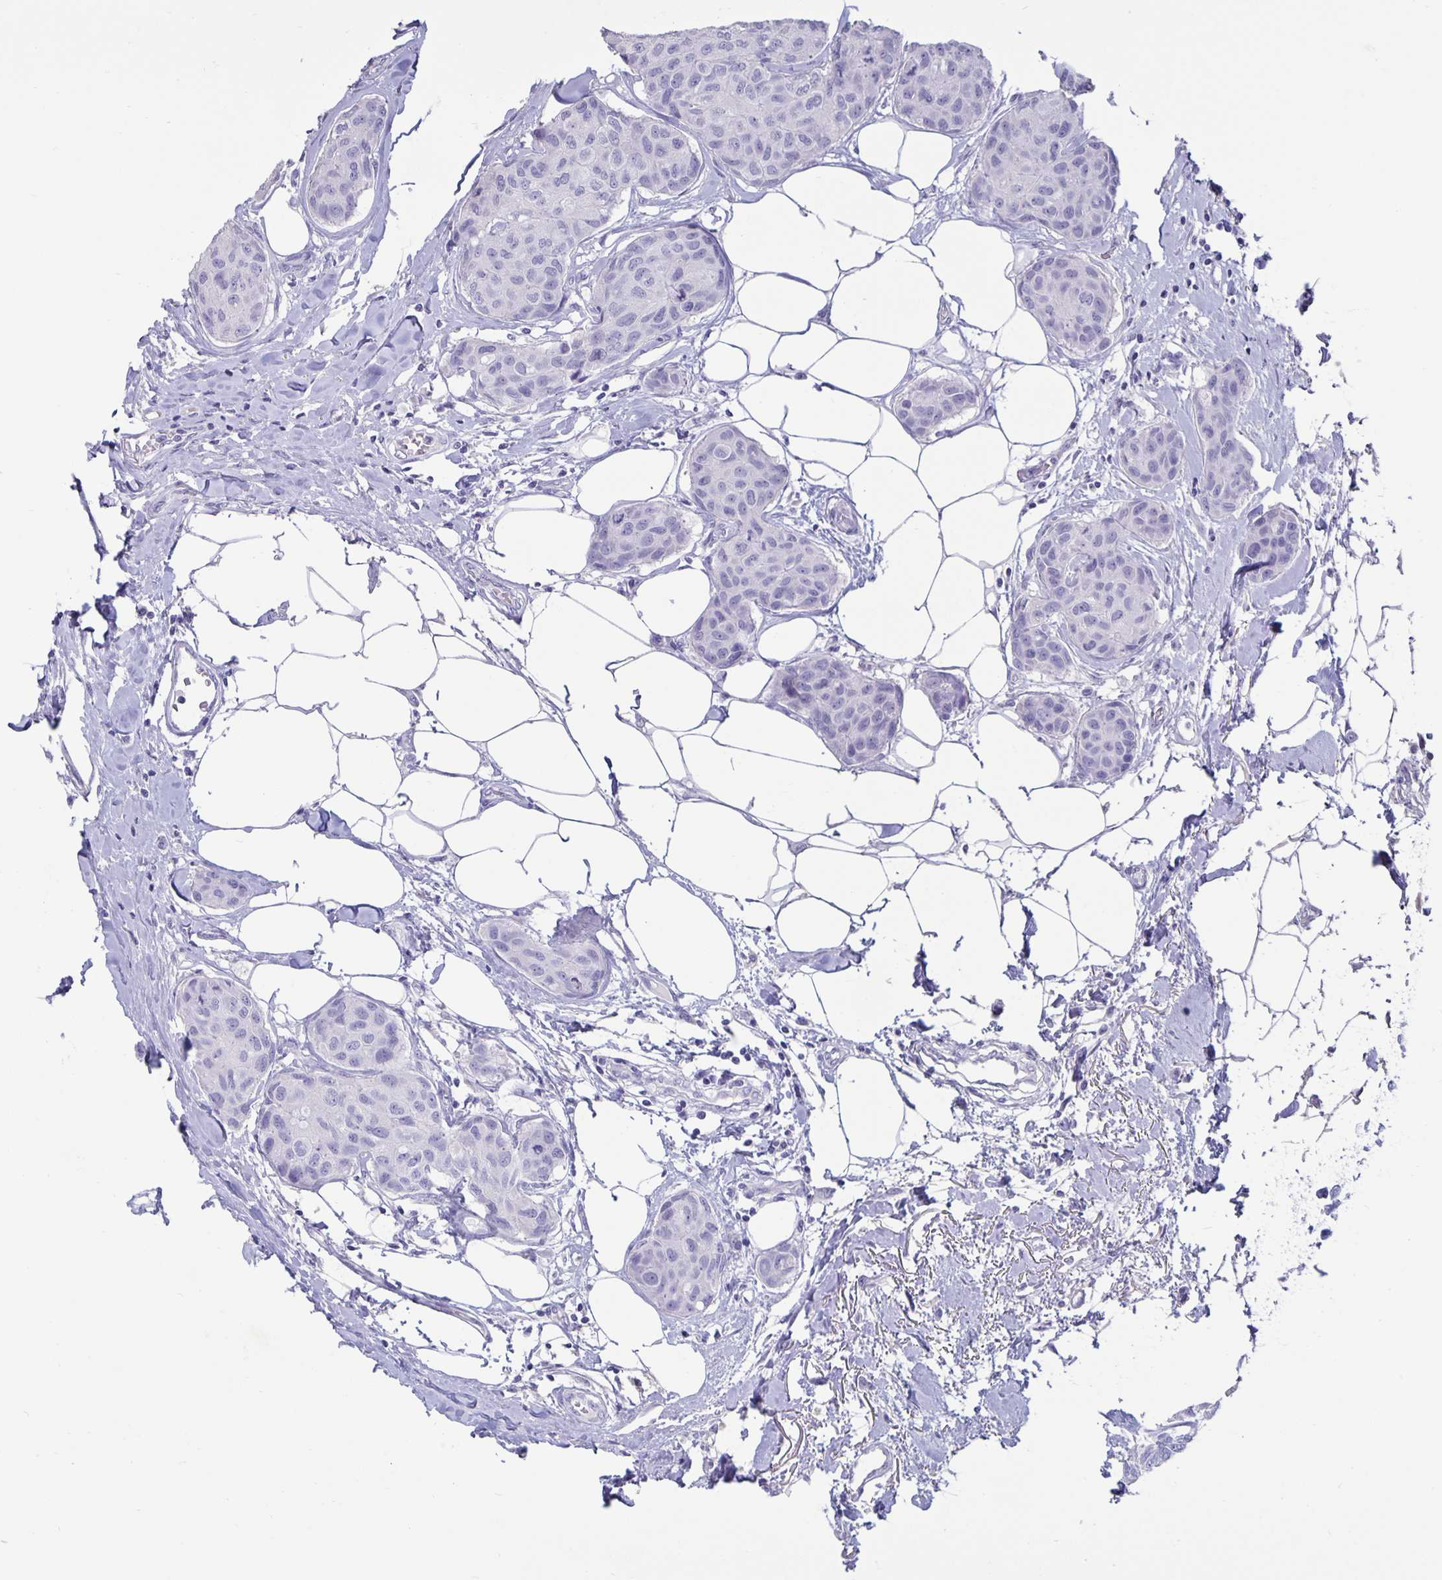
{"staining": {"intensity": "negative", "quantity": "none", "location": "none"}, "tissue": "breast cancer", "cell_type": "Tumor cells", "image_type": "cancer", "snomed": [{"axis": "morphology", "description": "Duct carcinoma"}, {"axis": "topography", "description": "Breast"}], "caption": "Immunohistochemistry (IHC) of breast intraductal carcinoma displays no positivity in tumor cells.", "gene": "BPIFA3", "patient": {"sex": "female", "age": 80}}